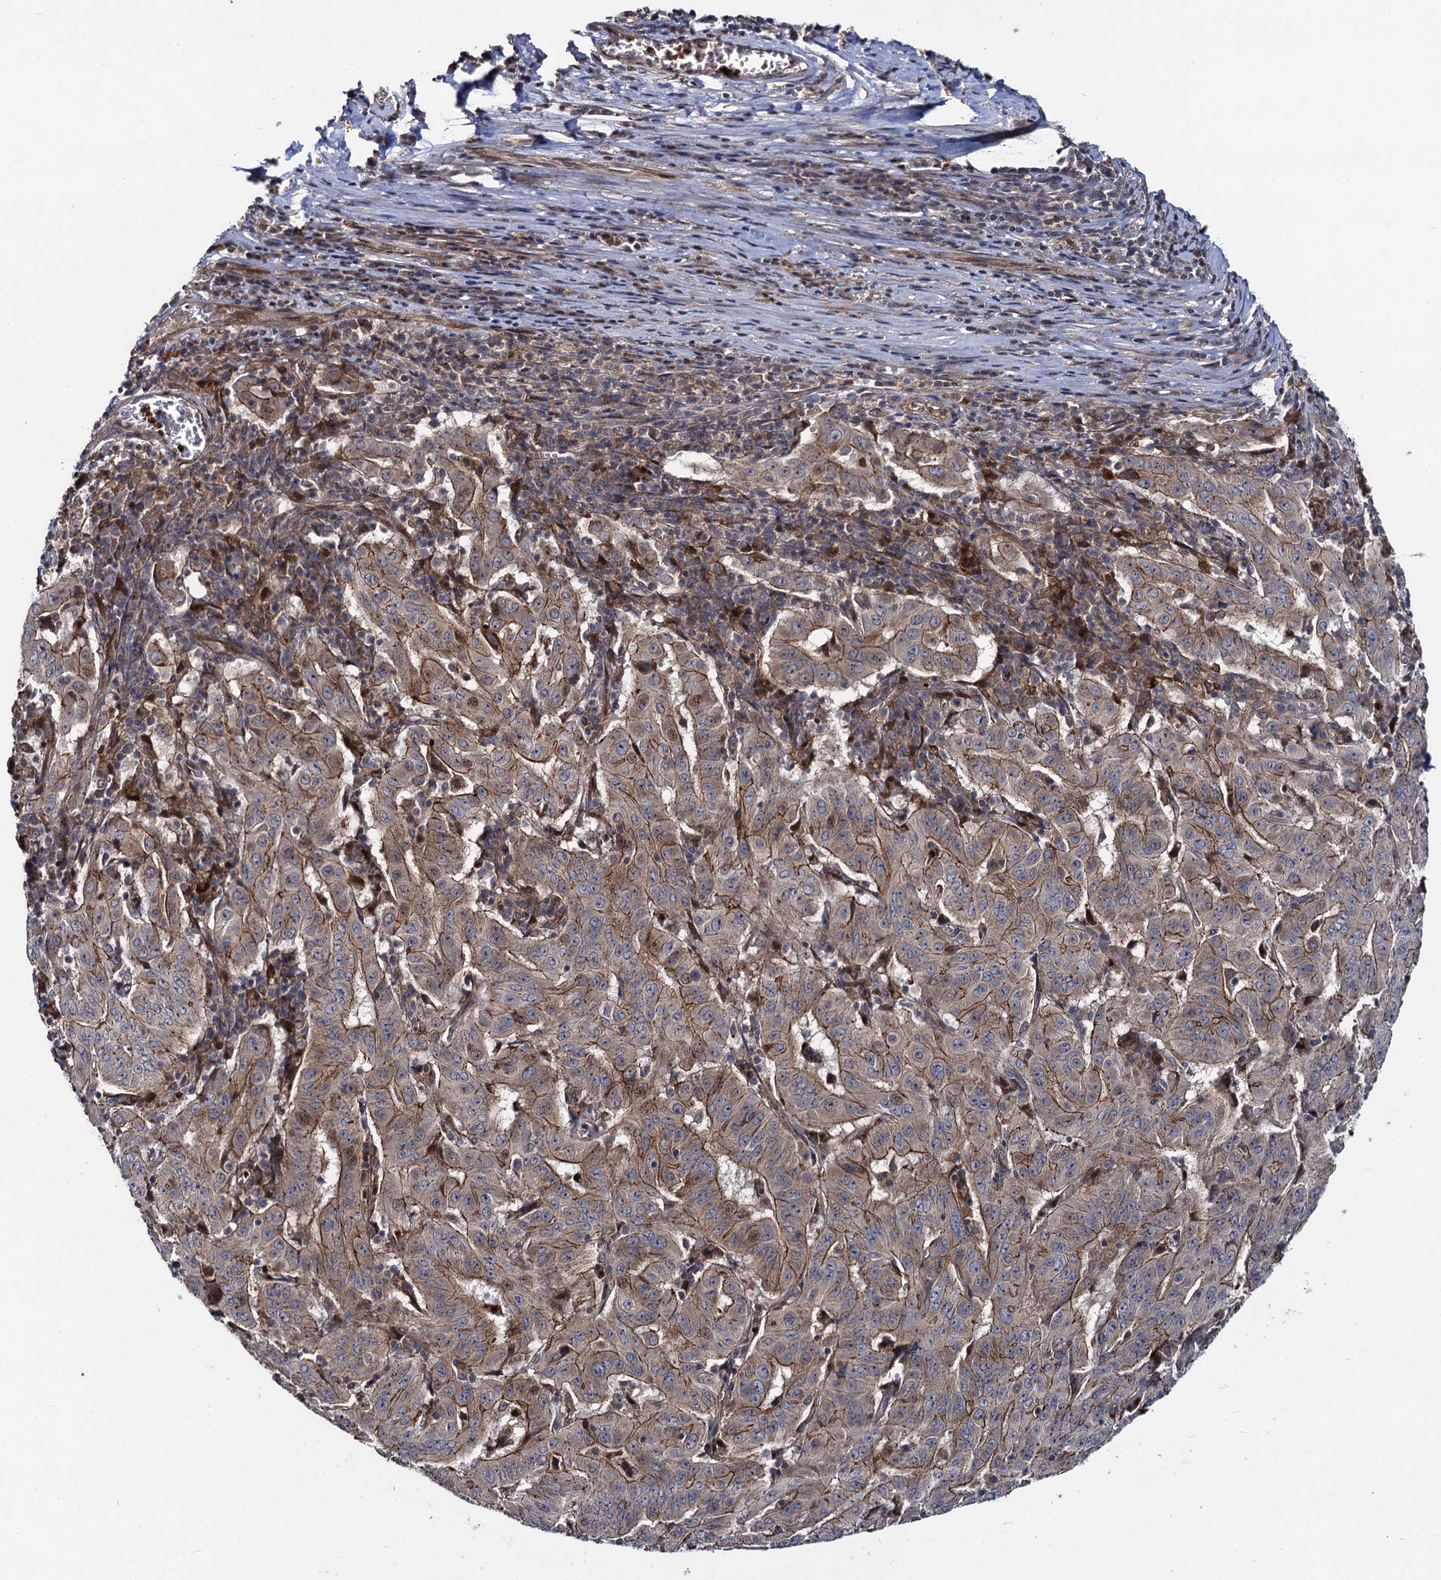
{"staining": {"intensity": "moderate", "quantity": ">75%", "location": "cytoplasmic/membranous"}, "tissue": "pancreatic cancer", "cell_type": "Tumor cells", "image_type": "cancer", "snomed": [{"axis": "morphology", "description": "Adenocarcinoma, NOS"}, {"axis": "topography", "description": "Pancreas"}], "caption": "Protein staining displays moderate cytoplasmic/membranous positivity in about >75% of tumor cells in pancreatic cancer.", "gene": "KXD1", "patient": {"sex": "male", "age": 63}}